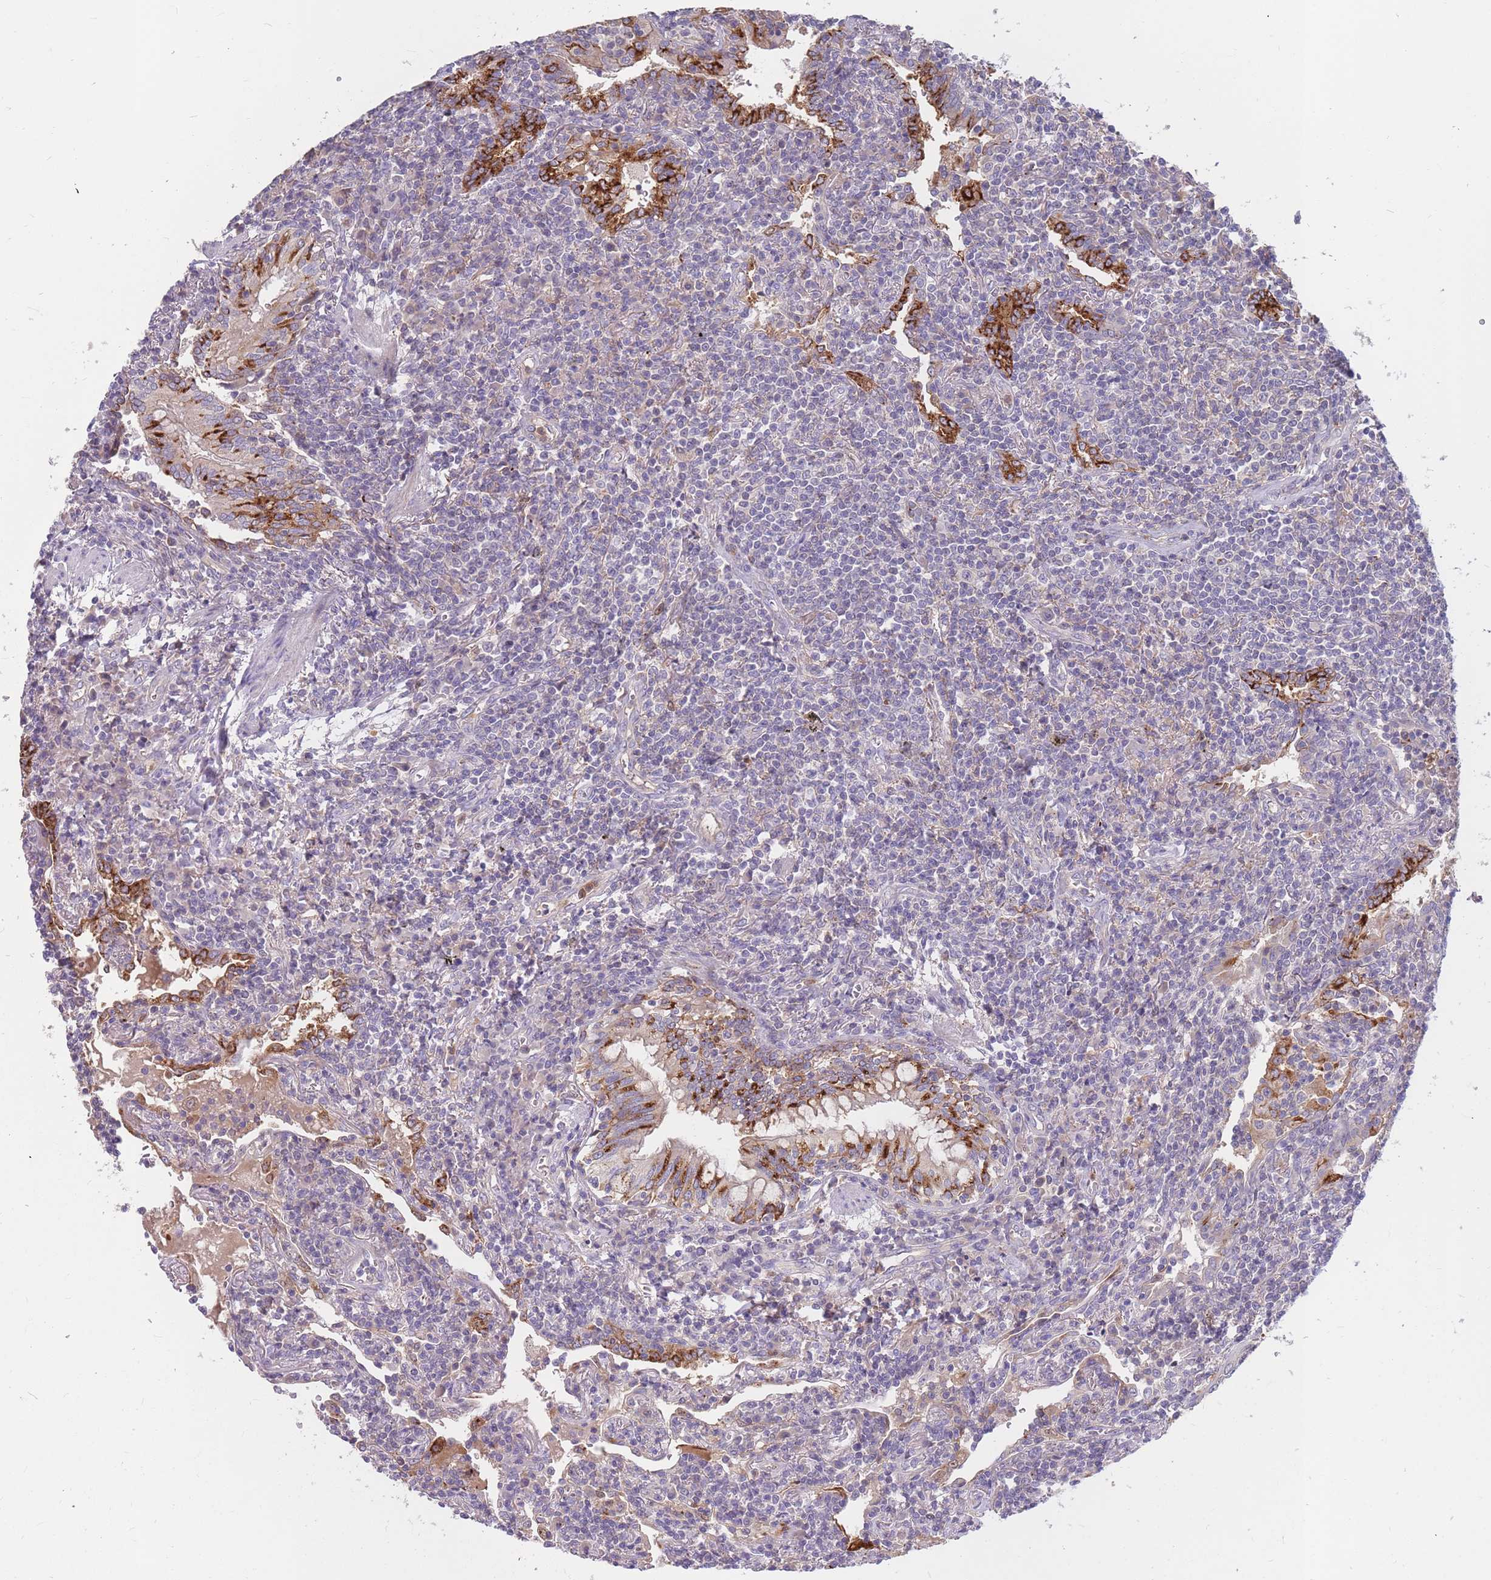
{"staining": {"intensity": "negative", "quantity": "none", "location": "none"}, "tissue": "lymphoma", "cell_type": "Tumor cells", "image_type": "cancer", "snomed": [{"axis": "morphology", "description": "Malignant lymphoma, non-Hodgkin's type, Low grade"}, {"axis": "topography", "description": "Lung"}], "caption": "This is a photomicrograph of immunohistochemistry staining of lymphoma, which shows no staining in tumor cells.", "gene": "BORCS5", "patient": {"sex": "female", "age": 71}}